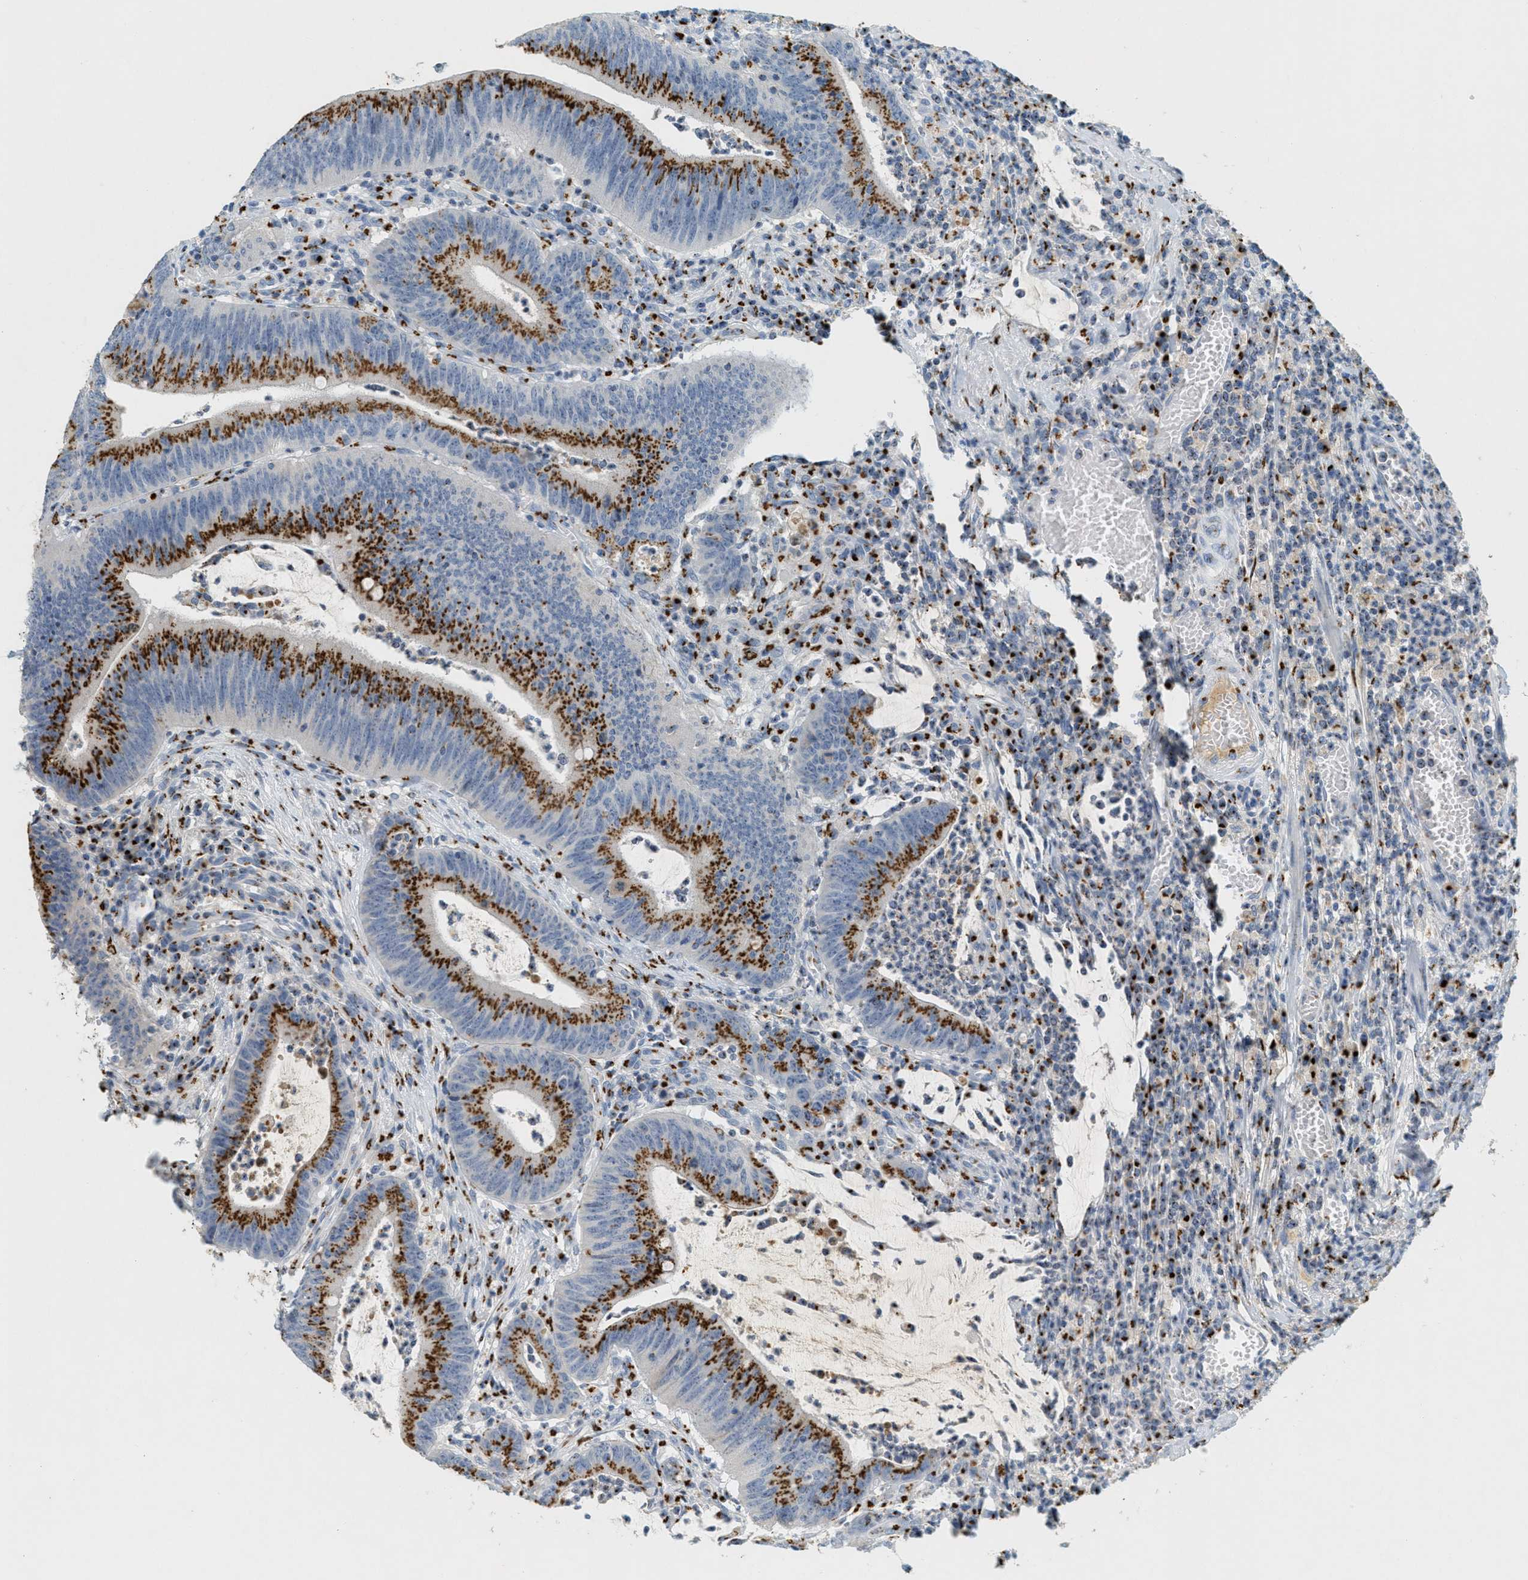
{"staining": {"intensity": "strong", "quantity": ">75%", "location": "cytoplasmic/membranous"}, "tissue": "colorectal cancer", "cell_type": "Tumor cells", "image_type": "cancer", "snomed": [{"axis": "morphology", "description": "Normal tissue, NOS"}, {"axis": "morphology", "description": "Adenocarcinoma, NOS"}, {"axis": "topography", "description": "Rectum"}], "caption": "Protein staining demonstrates strong cytoplasmic/membranous expression in approximately >75% of tumor cells in adenocarcinoma (colorectal). The staining is performed using DAB (3,3'-diaminobenzidine) brown chromogen to label protein expression. The nuclei are counter-stained blue using hematoxylin.", "gene": "ENTPD4", "patient": {"sex": "female", "age": 66}}